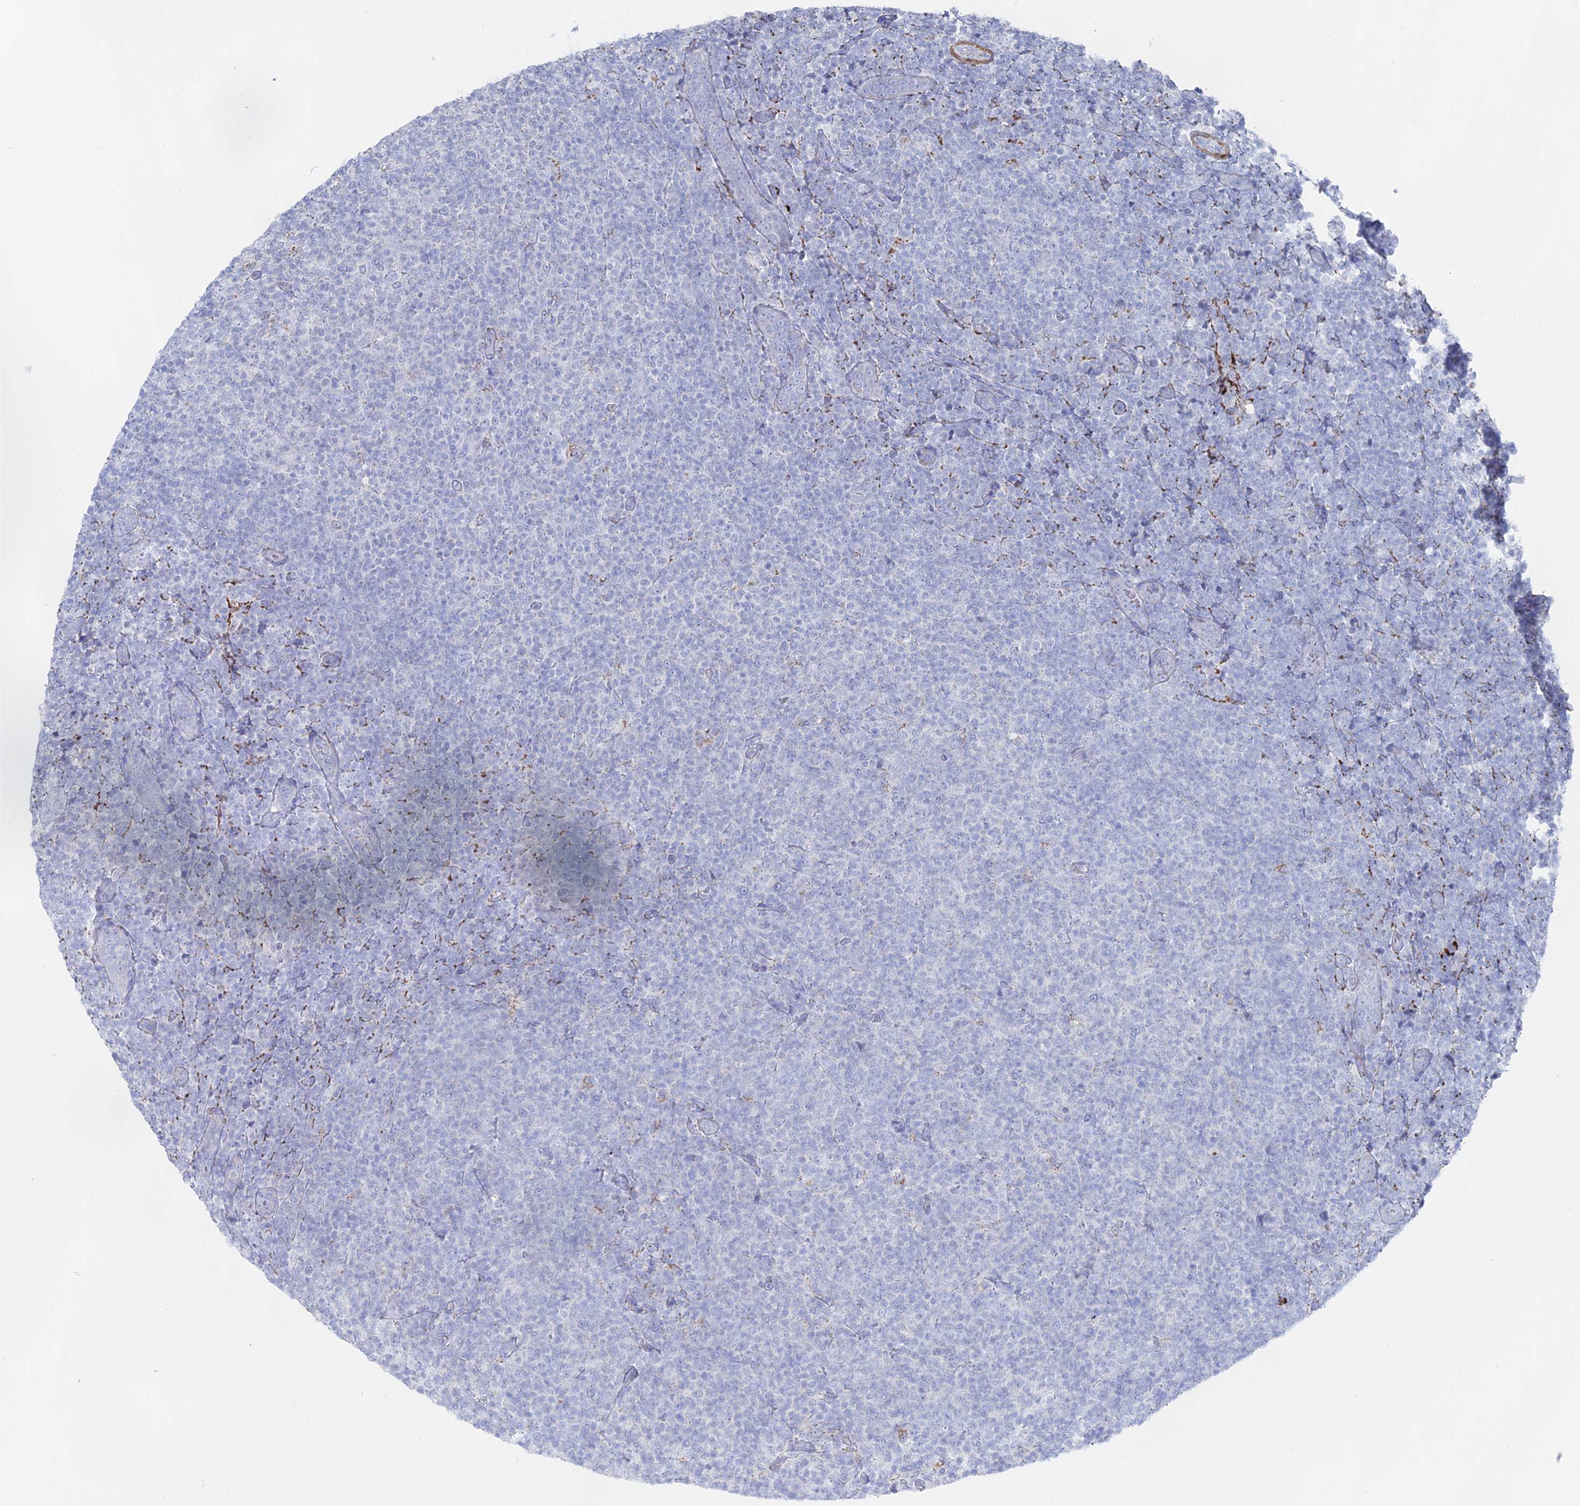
{"staining": {"intensity": "negative", "quantity": "none", "location": "none"}, "tissue": "lymphoma", "cell_type": "Tumor cells", "image_type": "cancer", "snomed": [{"axis": "morphology", "description": "Malignant lymphoma, non-Hodgkin's type, Low grade"}, {"axis": "topography", "description": "Lymph node"}], "caption": "The micrograph demonstrates no significant expression in tumor cells of lymphoma.", "gene": "DHX34", "patient": {"sex": "male", "age": 66}}